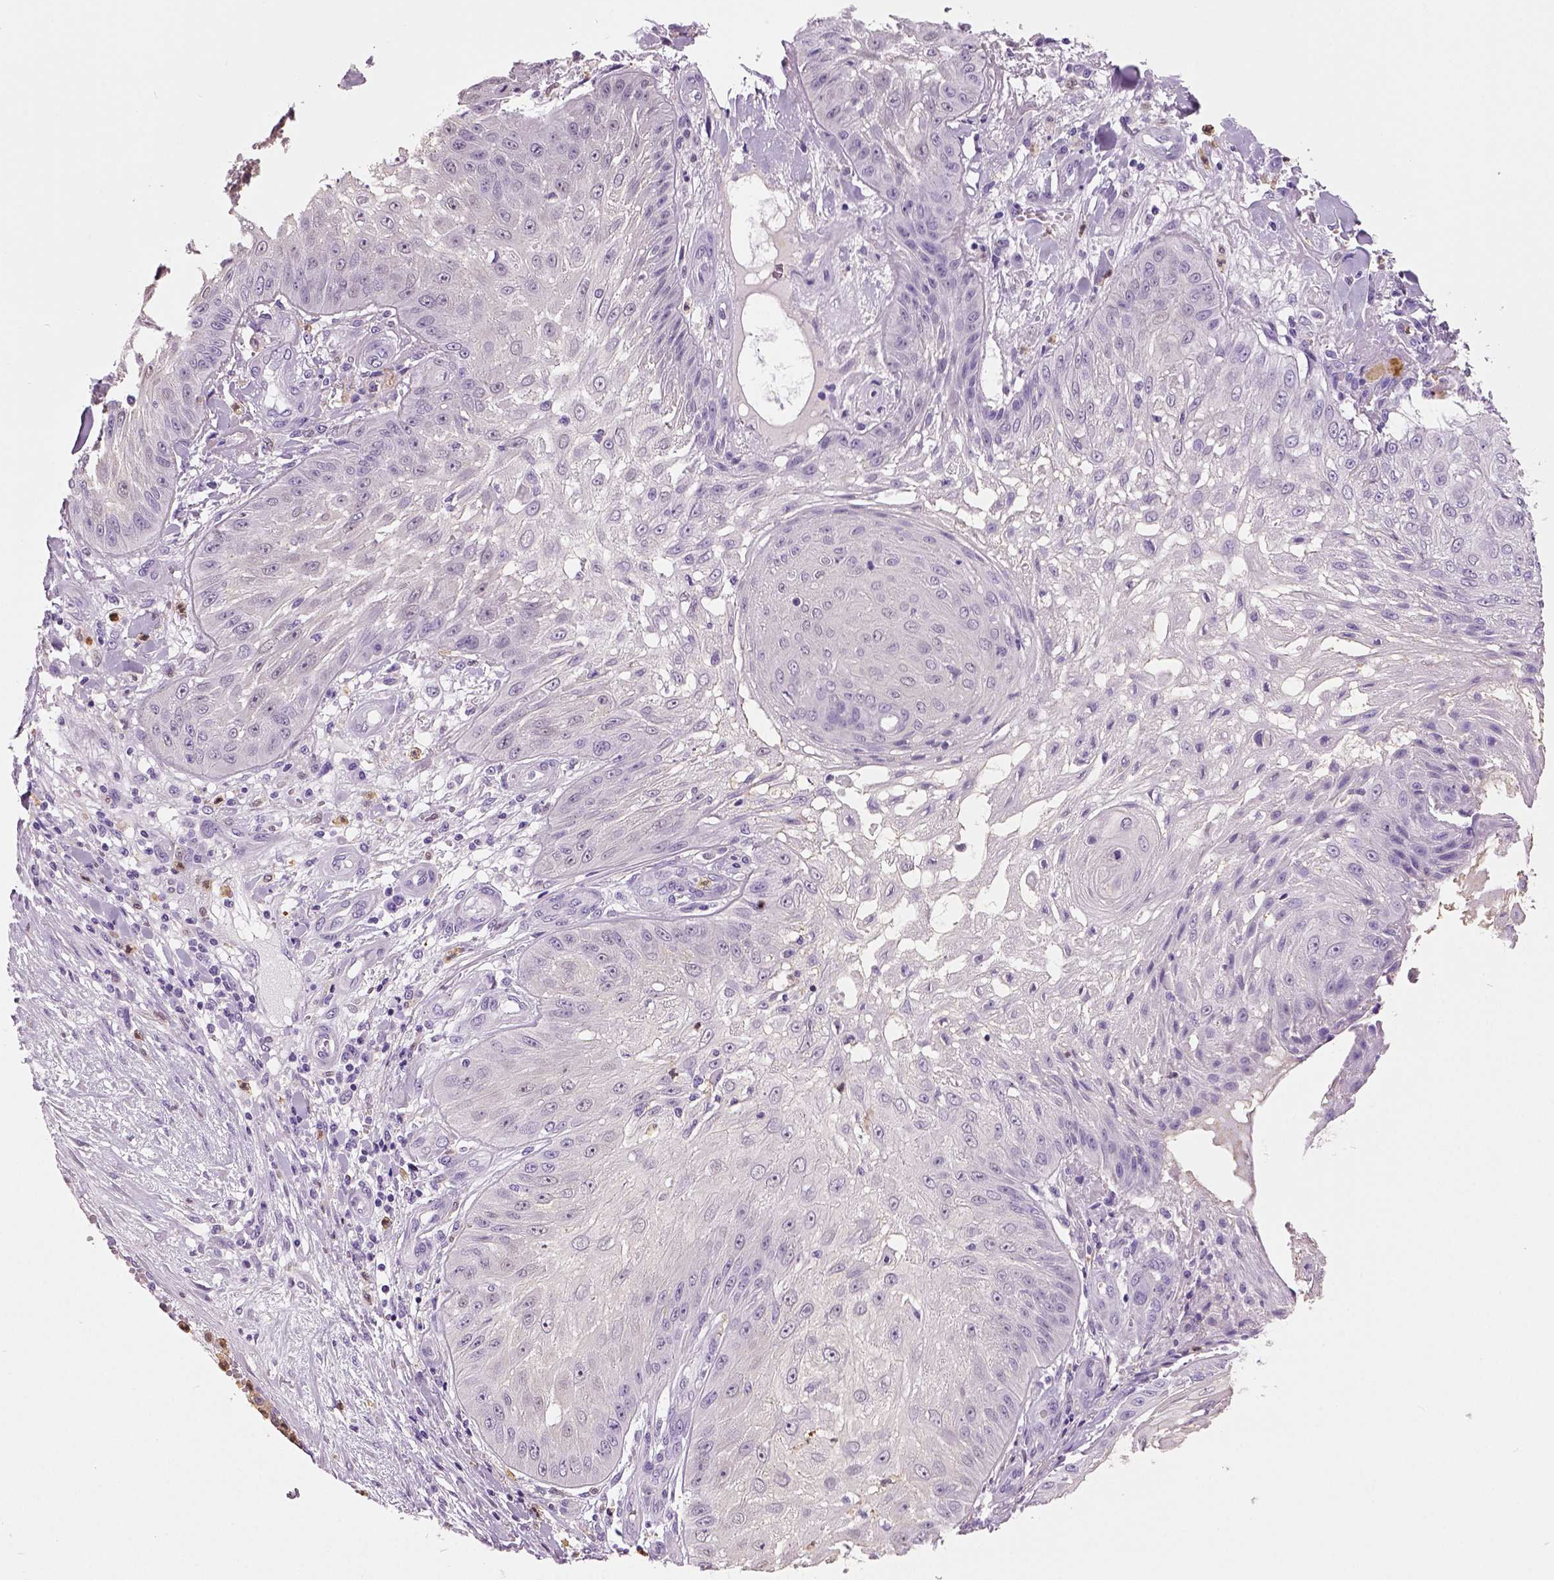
{"staining": {"intensity": "negative", "quantity": "none", "location": "none"}, "tissue": "skin cancer", "cell_type": "Tumor cells", "image_type": "cancer", "snomed": [{"axis": "morphology", "description": "Squamous cell carcinoma, NOS"}, {"axis": "topography", "description": "Skin"}], "caption": "Immunohistochemical staining of skin cancer exhibits no significant positivity in tumor cells. (Brightfield microscopy of DAB immunohistochemistry at high magnification).", "gene": "NECAB2", "patient": {"sex": "male", "age": 70}}